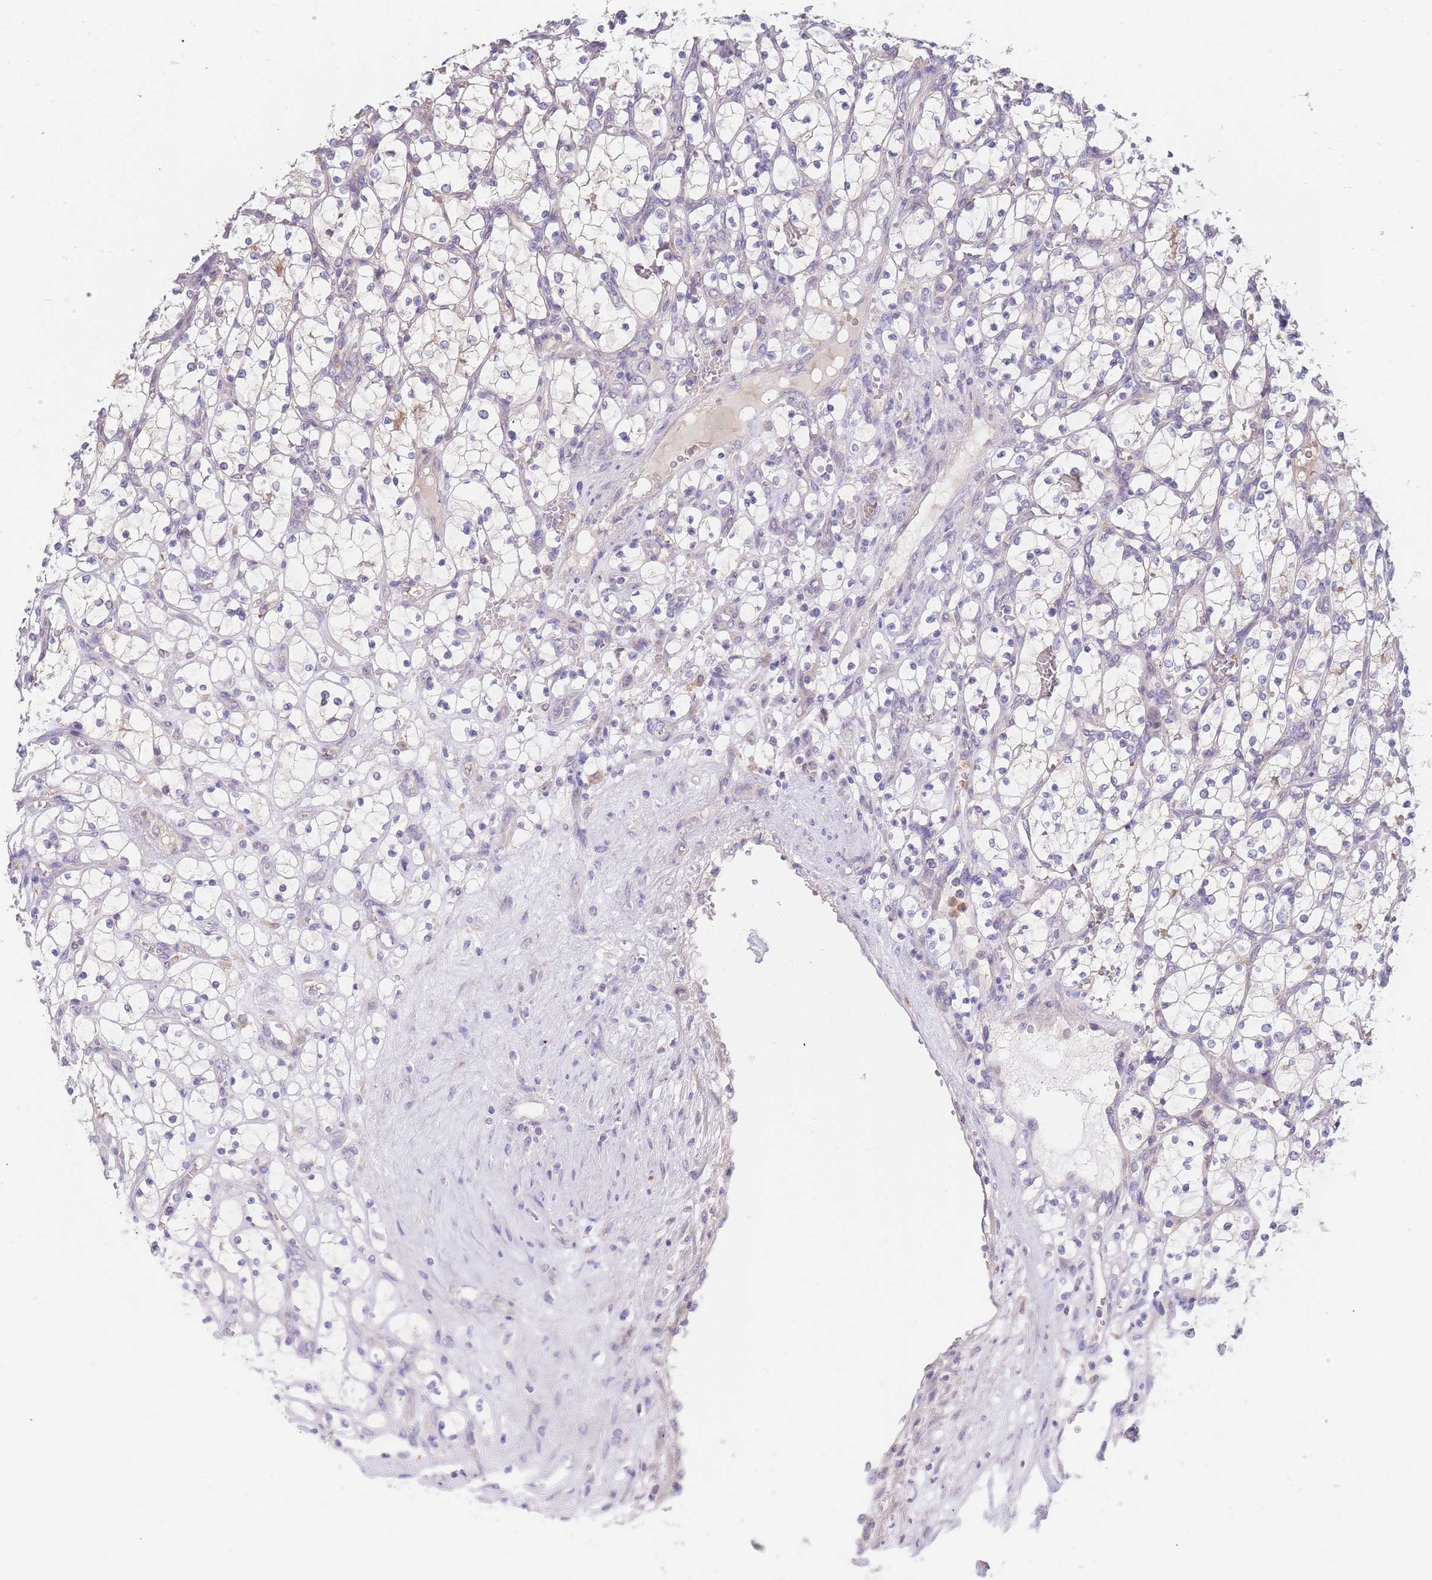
{"staining": {"intensity": "negative", "quantity": "none", "location": "none"}, "tissue": "renal cancer", "cell_type": "Tumor cells", "image_type": "cancer", "snomed": [{"axis": "morphology", "description": "Adenocarcinoma, NOS"}, {"axis": "topography", "description": "Kidney"}], "caption": "Immunohistochemical staining of human renal cancer demonstrates no significant positivity in tumor cells.", "gene": "BORCS5", "patient": {"sex": "female", "age": 69}}